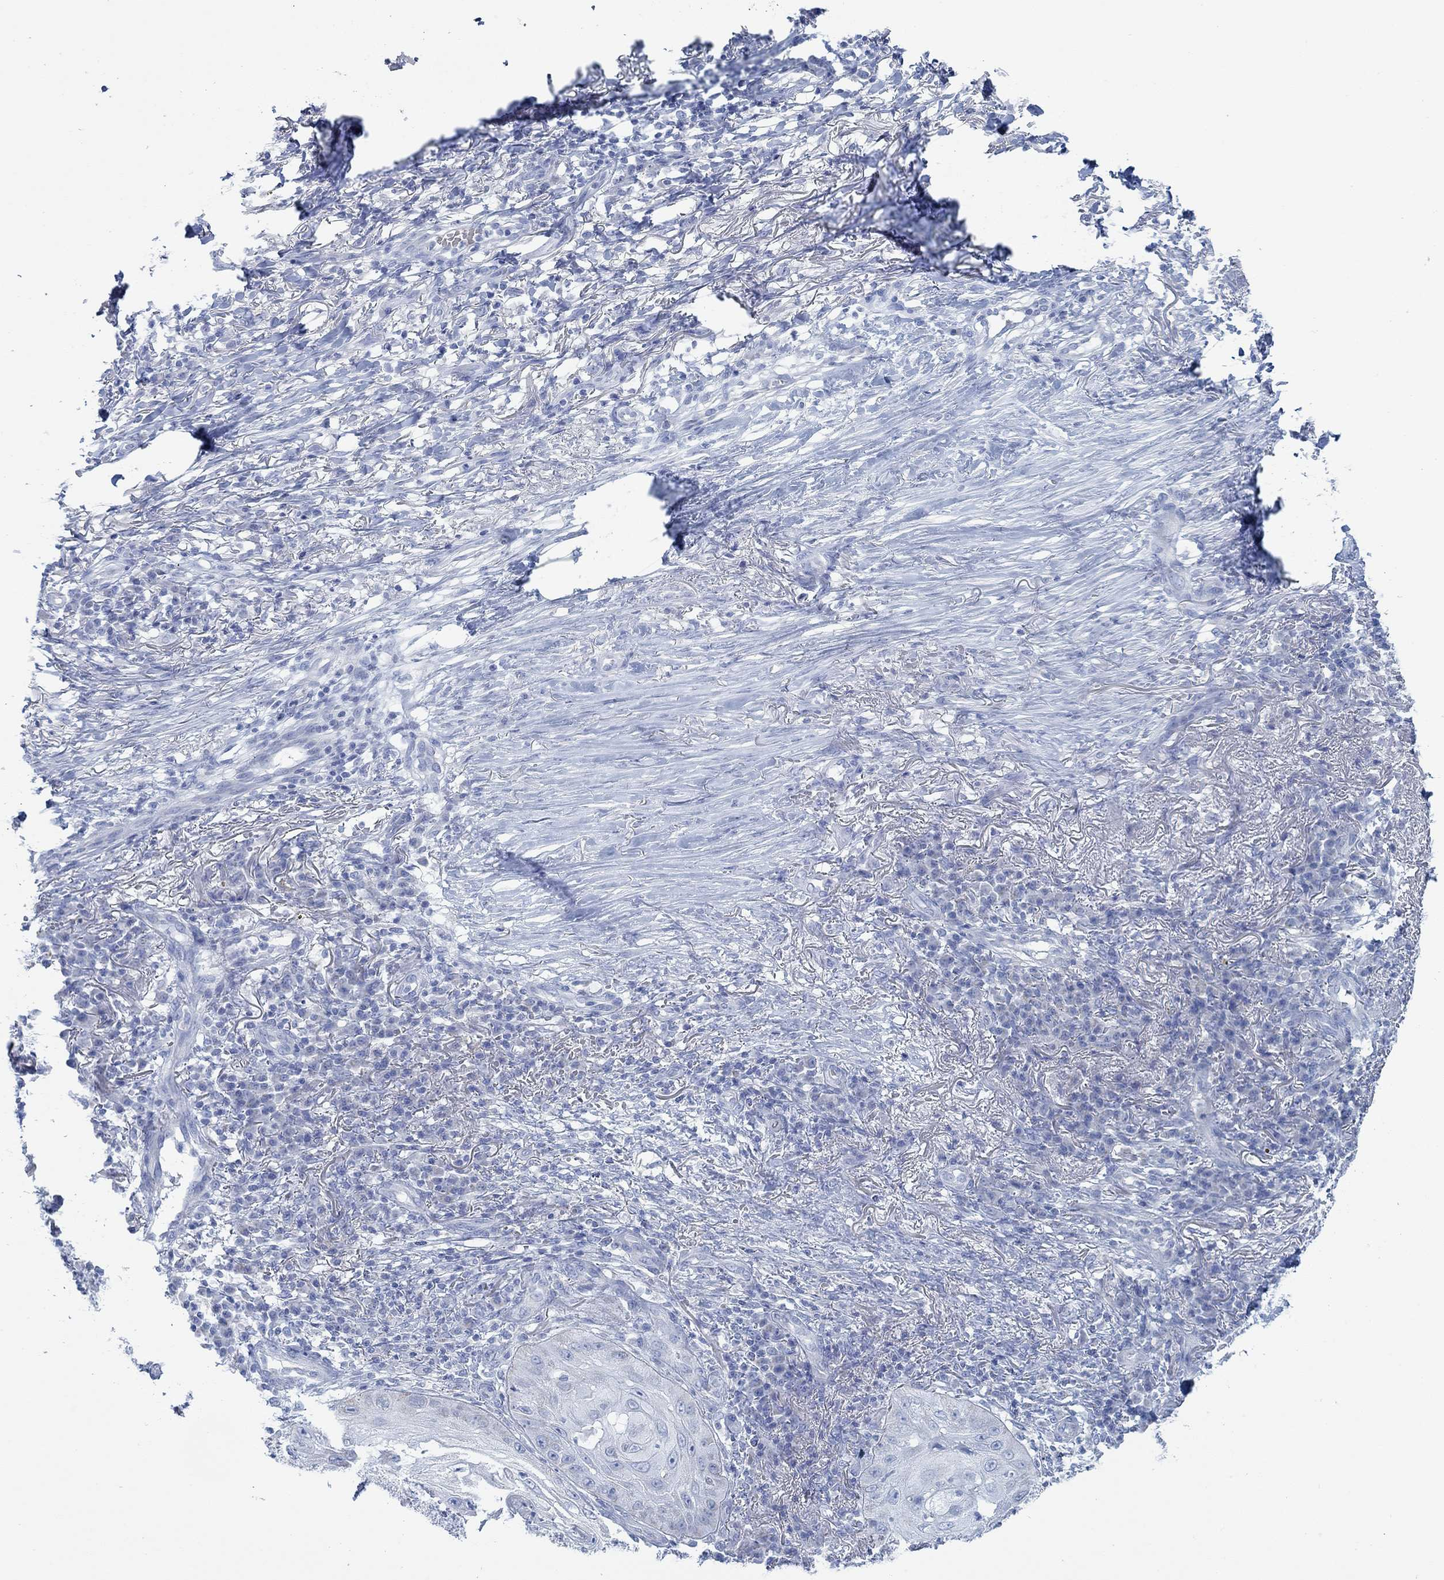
{"staining": {"intensity": "negative", "quantity": "none", "location": "none"}, "tissue": "skin cancer", "cell_type": "Tumor cells", "image_type": "cancer", "snomed": [{"axis": "morphology", "description": "Squamous cell carcinoma, NOS"}, {"axis": "topography", "description": "Skin"}], "caption": "Skin cancer was stained to show a protein in brown. There is no significant staining in tumor cells. Nuclei are stained in blue.", "gene": "GLOD5", "patient": {"sex": "male", "age": 70}}